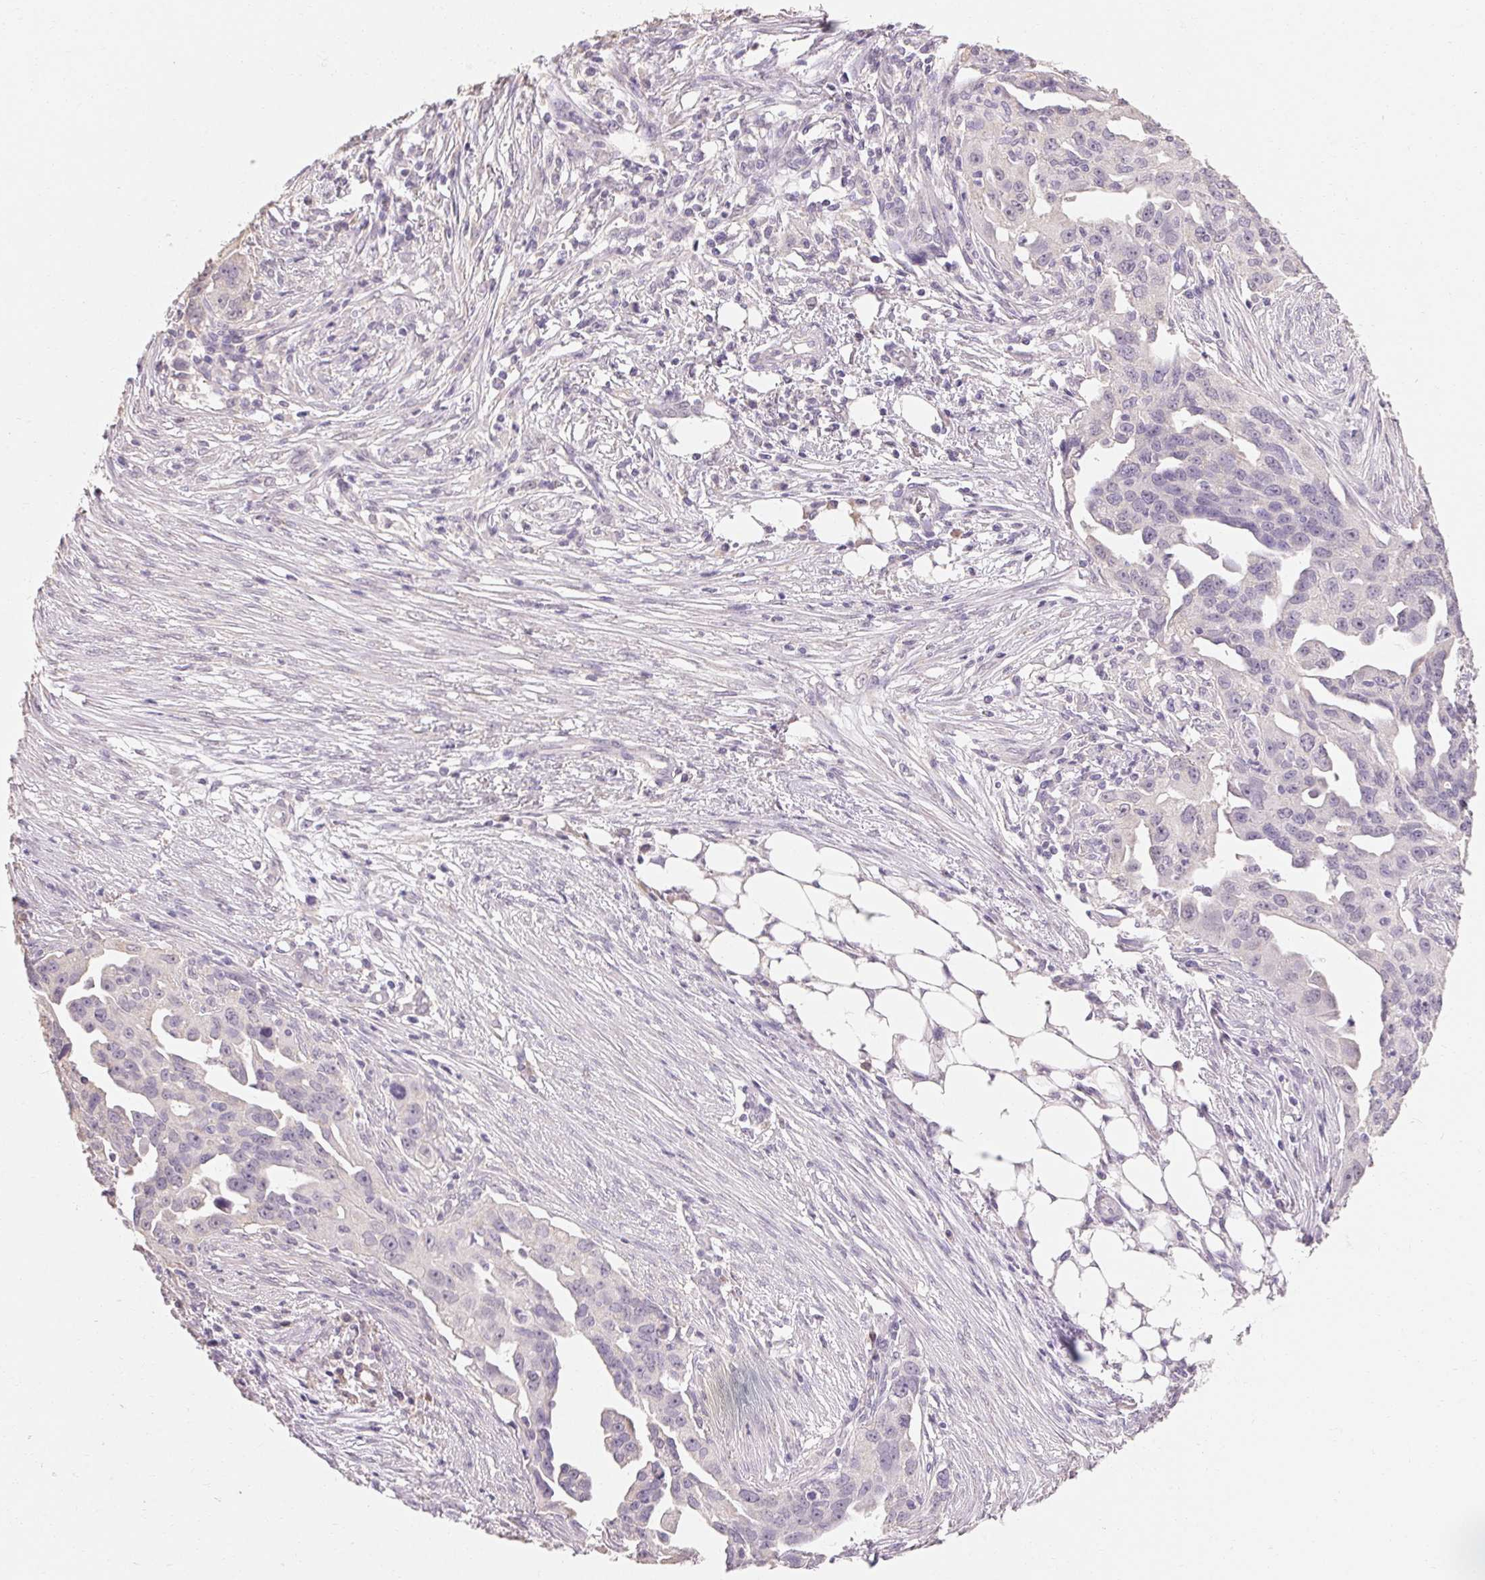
{"staining": {"intensity": "negative", "quantity": "none", "location": "none"}, "tissue": "ovarian cancer", "cell_type": "Tumor cells", "image_type": "cancer", "snomed": [{"axis": "morphology", "description": "Carcinoma, endometroid"}, {"axis": "morphology", "description": "Cystadenocarcinoma, serous, NOS"}, {"axis": "topography", "description": "Ovary"}], "caption": "There is no significant staining in tumor cells of ovarian cancer.", "gene": "MAP7D2", "patient": {"sex": "female", "age": 45}}